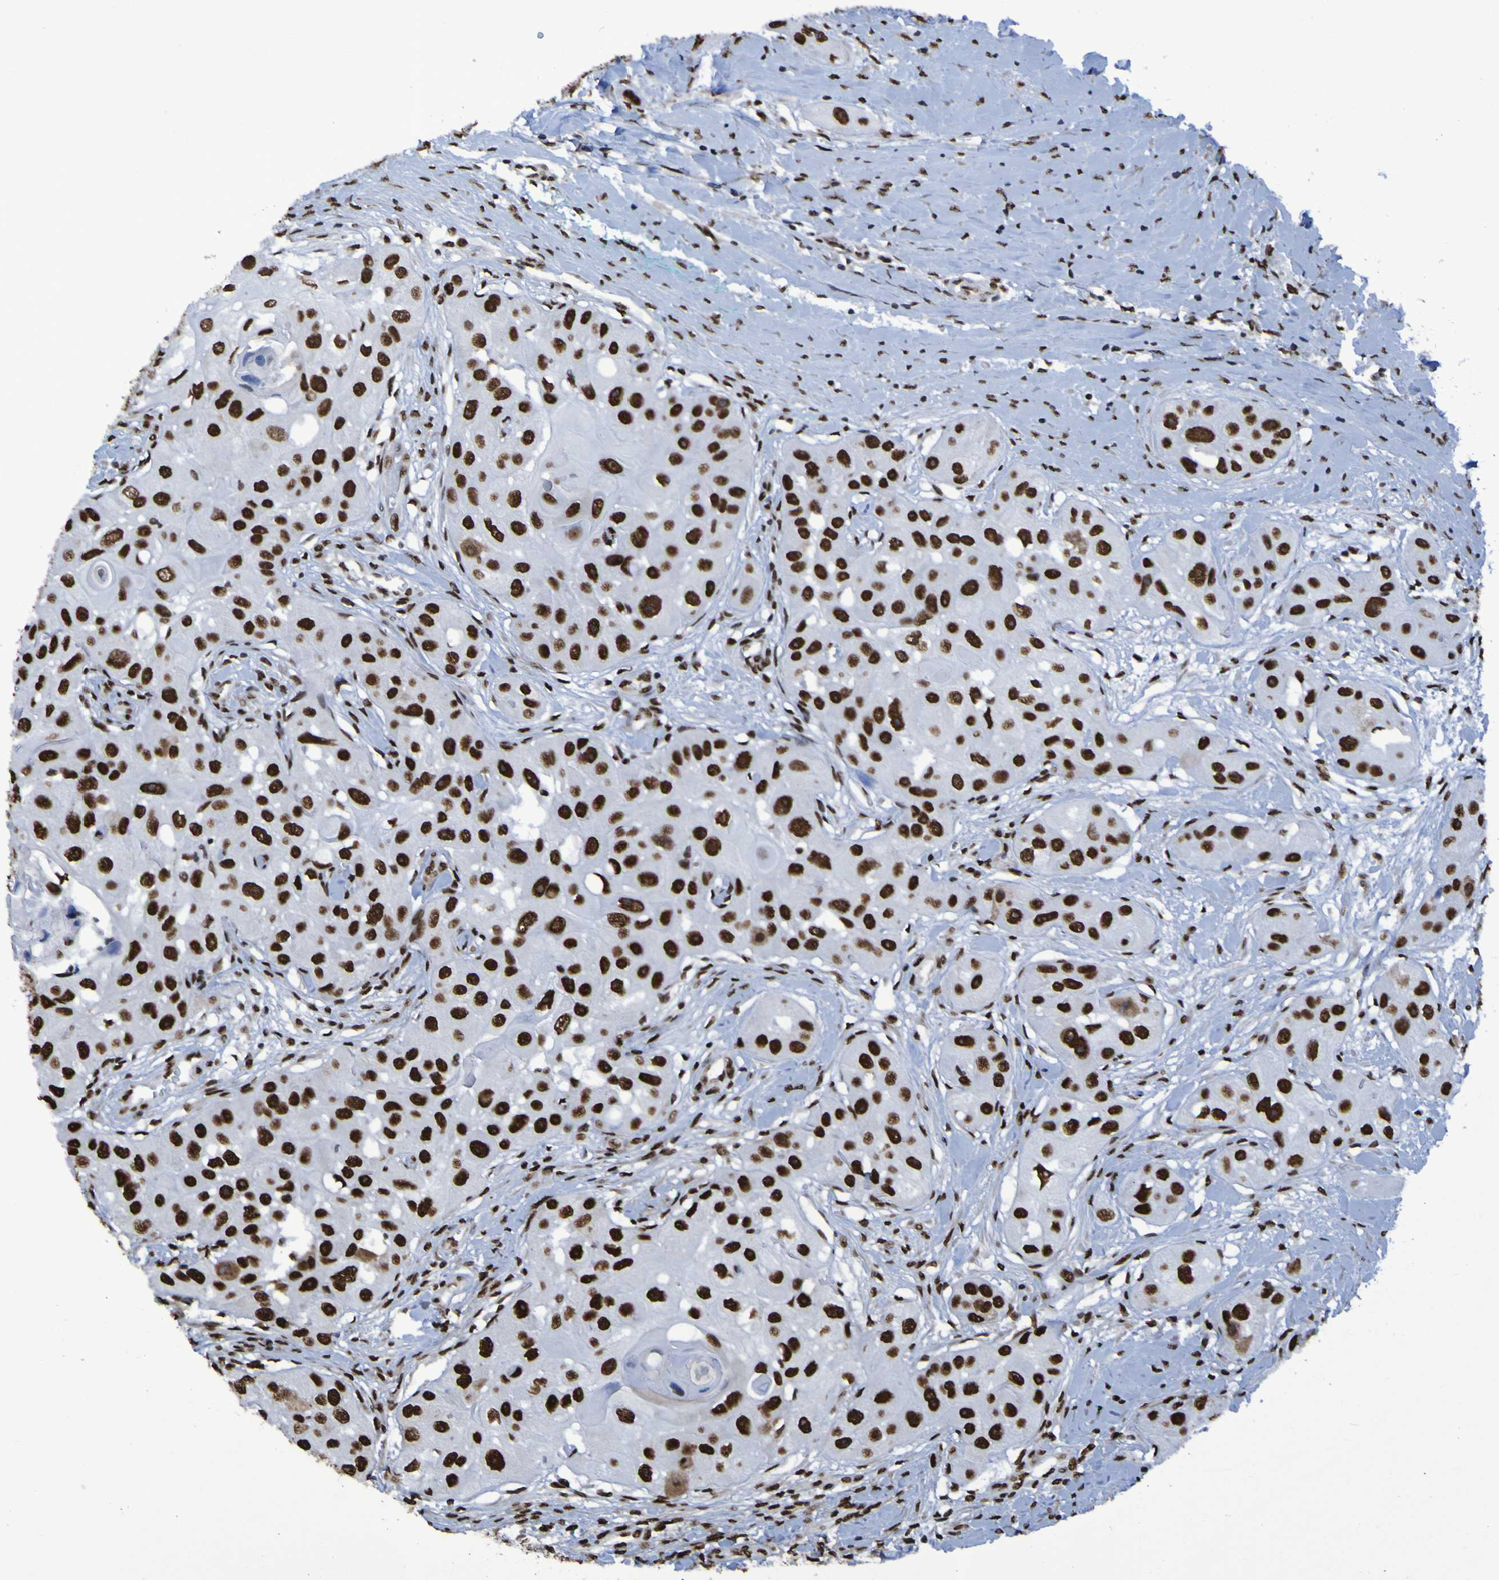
{"staining": {"intensity": "strong", "quantity": ">75%", "location": "nuclear"}, "tissue": "head and neck cancer", "cell_type": "Tumor cells", "image_type": "cancer", "snomed": [{"axis": "morphology", "description": "Normal tissue, NOS"}, {"axis": "morphology", "description": "Squamous cell carcinoma, NOS"}, {"axis": "topography", "description": "Skeletal muscle"}, {"axis": "topography", "description": "Head-Neck"}], "caption": "High-magnification brightfield microscopy of head and neck squamous cell carcinoma stained with DAB (brown) and counterstained with hematoxylin (blue). tumor cells exhibit strong nuclear staining is present in approximately>75% of cells.", "gene": "HNRNPR", "patient": {"sex": "male", "age": 51}}